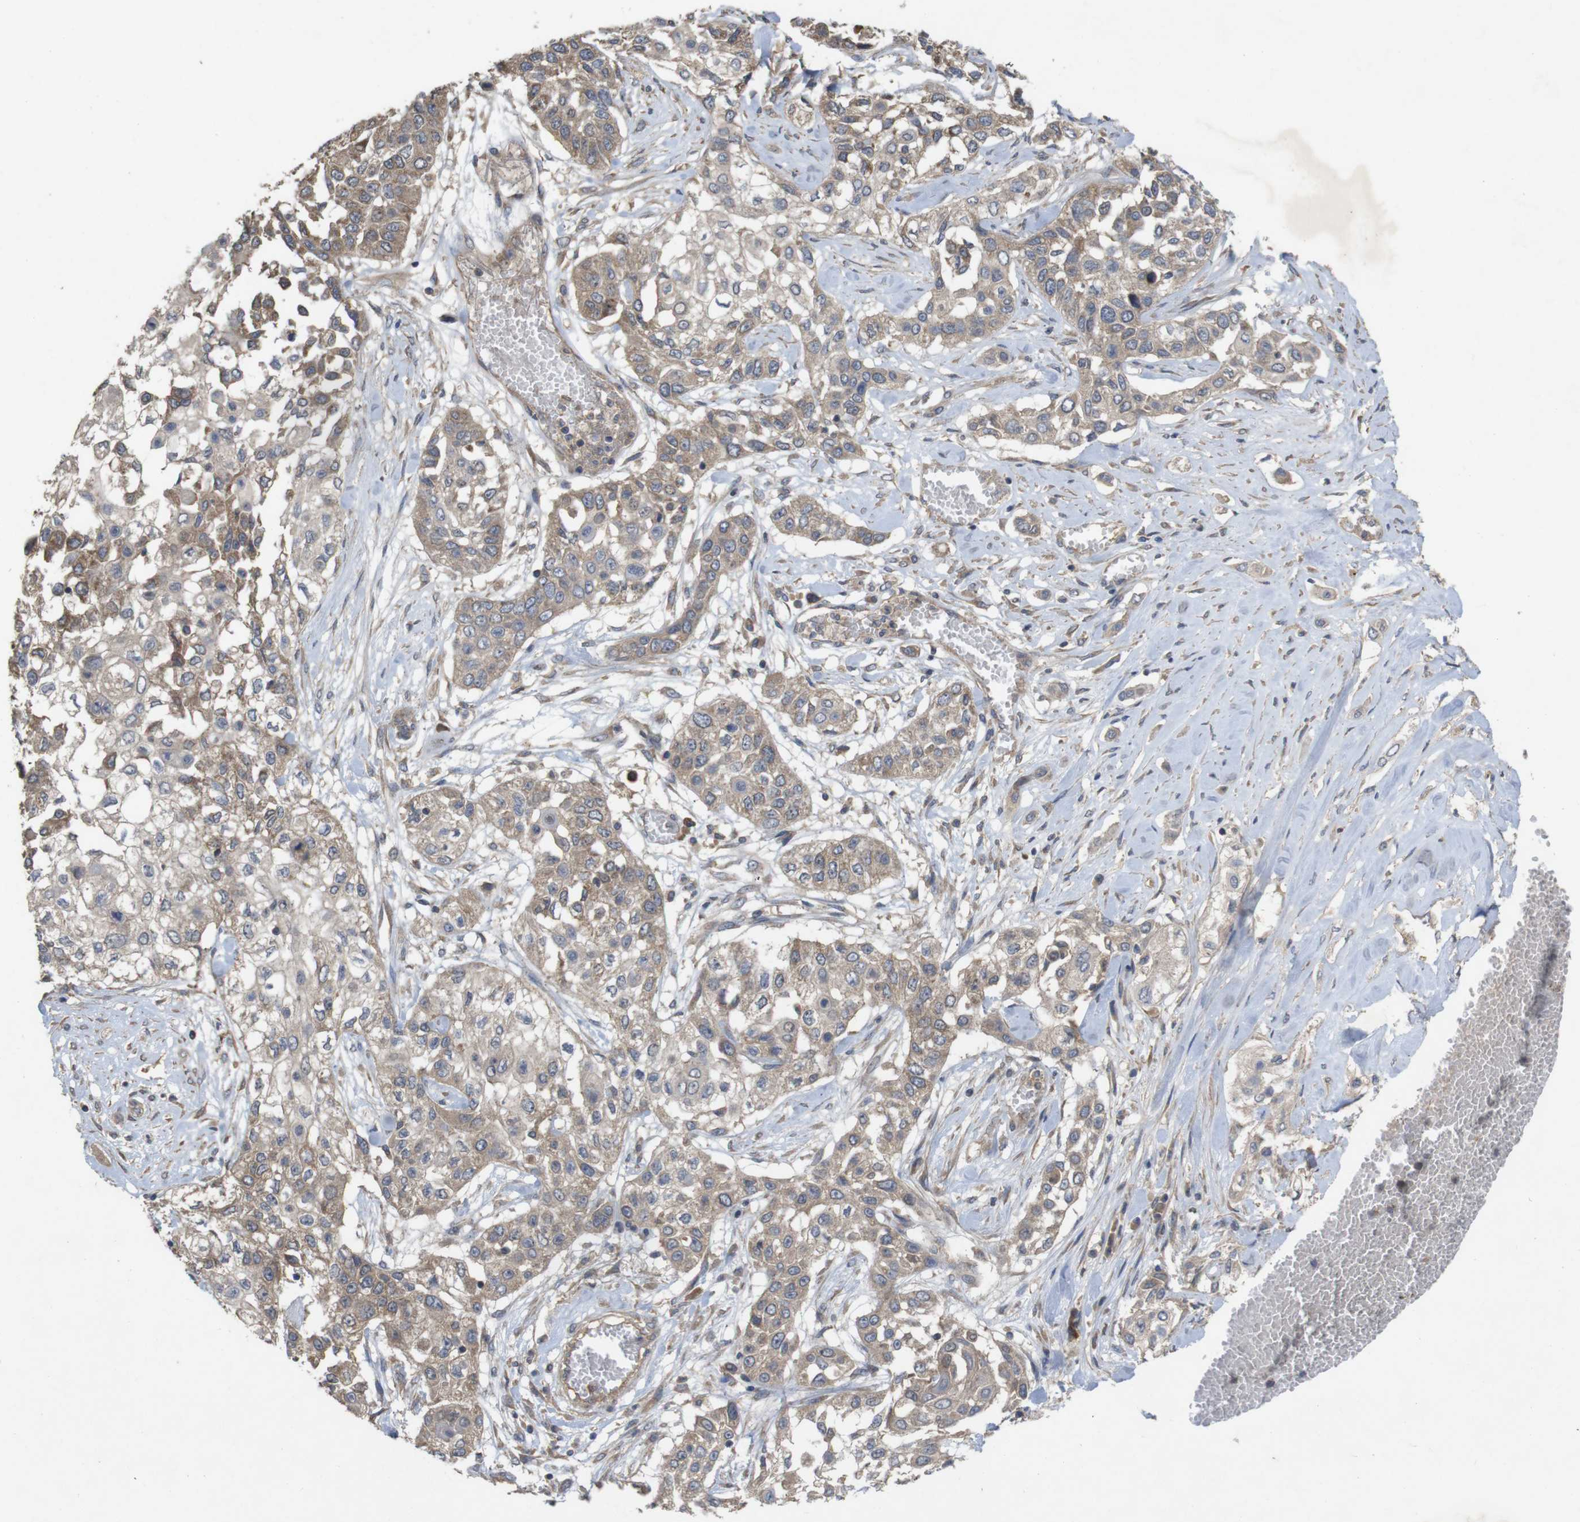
{"staining": {"intensity": "moderate", "quantity": ">75%", "location": "cytoplasmic/membranous"}, "tissue": "lung cancer", "cell_type": "Tumor cells", "image_type": "cancer", "snomed": [{"axis": "morphology", "description": "Squamous cell carcinoma, NOS"}, {"axis": "topography", "description": "Lung"}], "caption": "Immunohistochemistry (IHC) of human squamous cell carcinoma (lung) exhibits medium levels of moderate cytoplasmic/membranous positivity in approximately >75% of tumor cells. (DAB IHC, brown staining for protein, blue staining for nuclei).", "gene": "KCNS3", "patient": {"sex": "male", "age": 71}}